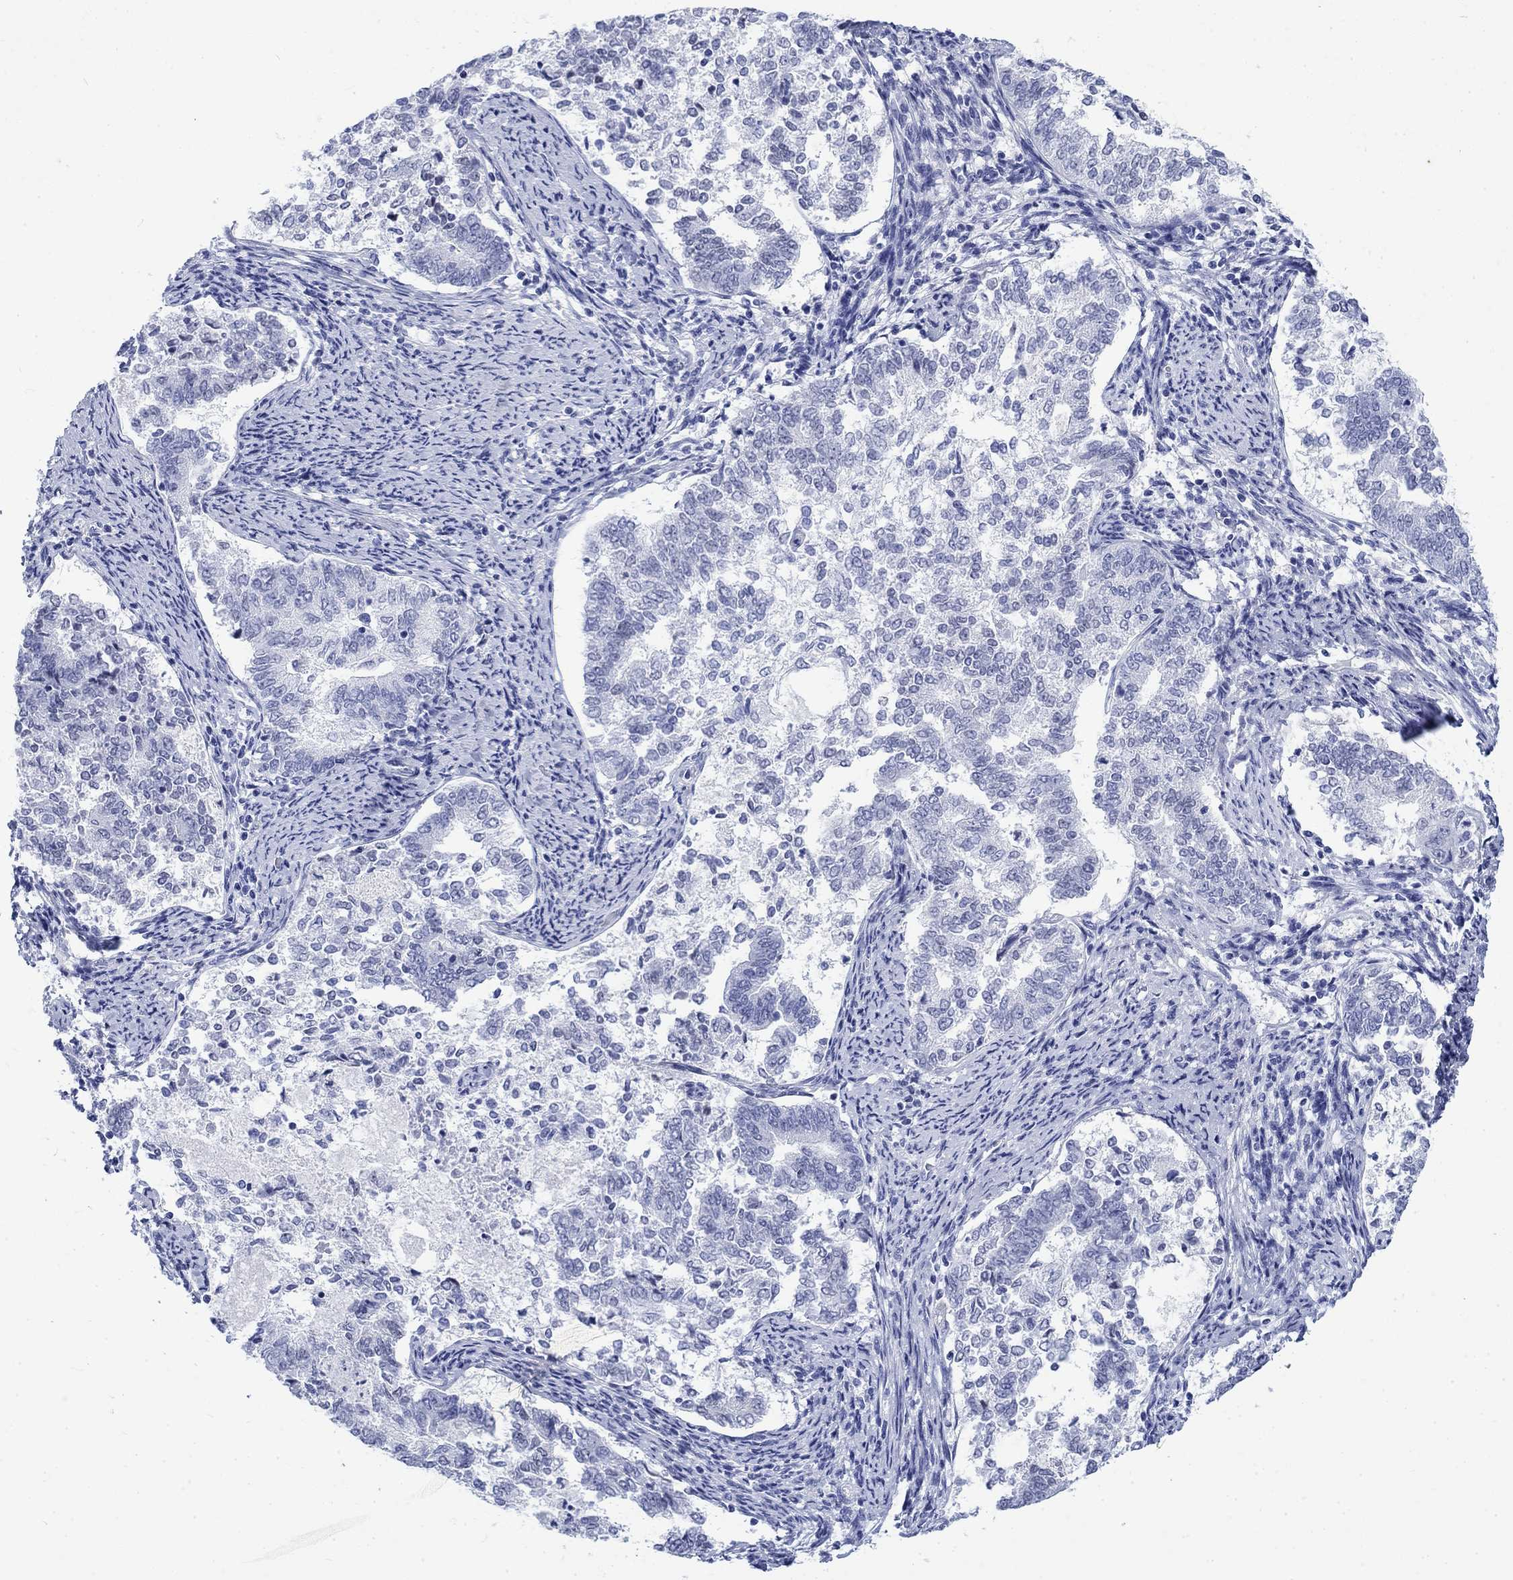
{"staining": {"intensity": "negative", "quantity": "none", "location": "none"}, "tissue": "endometrial cancer", "cell_type": "Tumor cells", "image_type": "cancer", "snomed": [{"axis": "morphology", "description": "Adenocarcinoma, NOS"}, {"axis": "topography", "description": "Endometrium"}], "caption": "An IHC image of adenocarcinoma (endometrial) is shown. There is no staining in tumor cells of adenocarcinoma (endometrial).", "gene": "KRT76", "patient": {"sex": "female", "age": 65}}